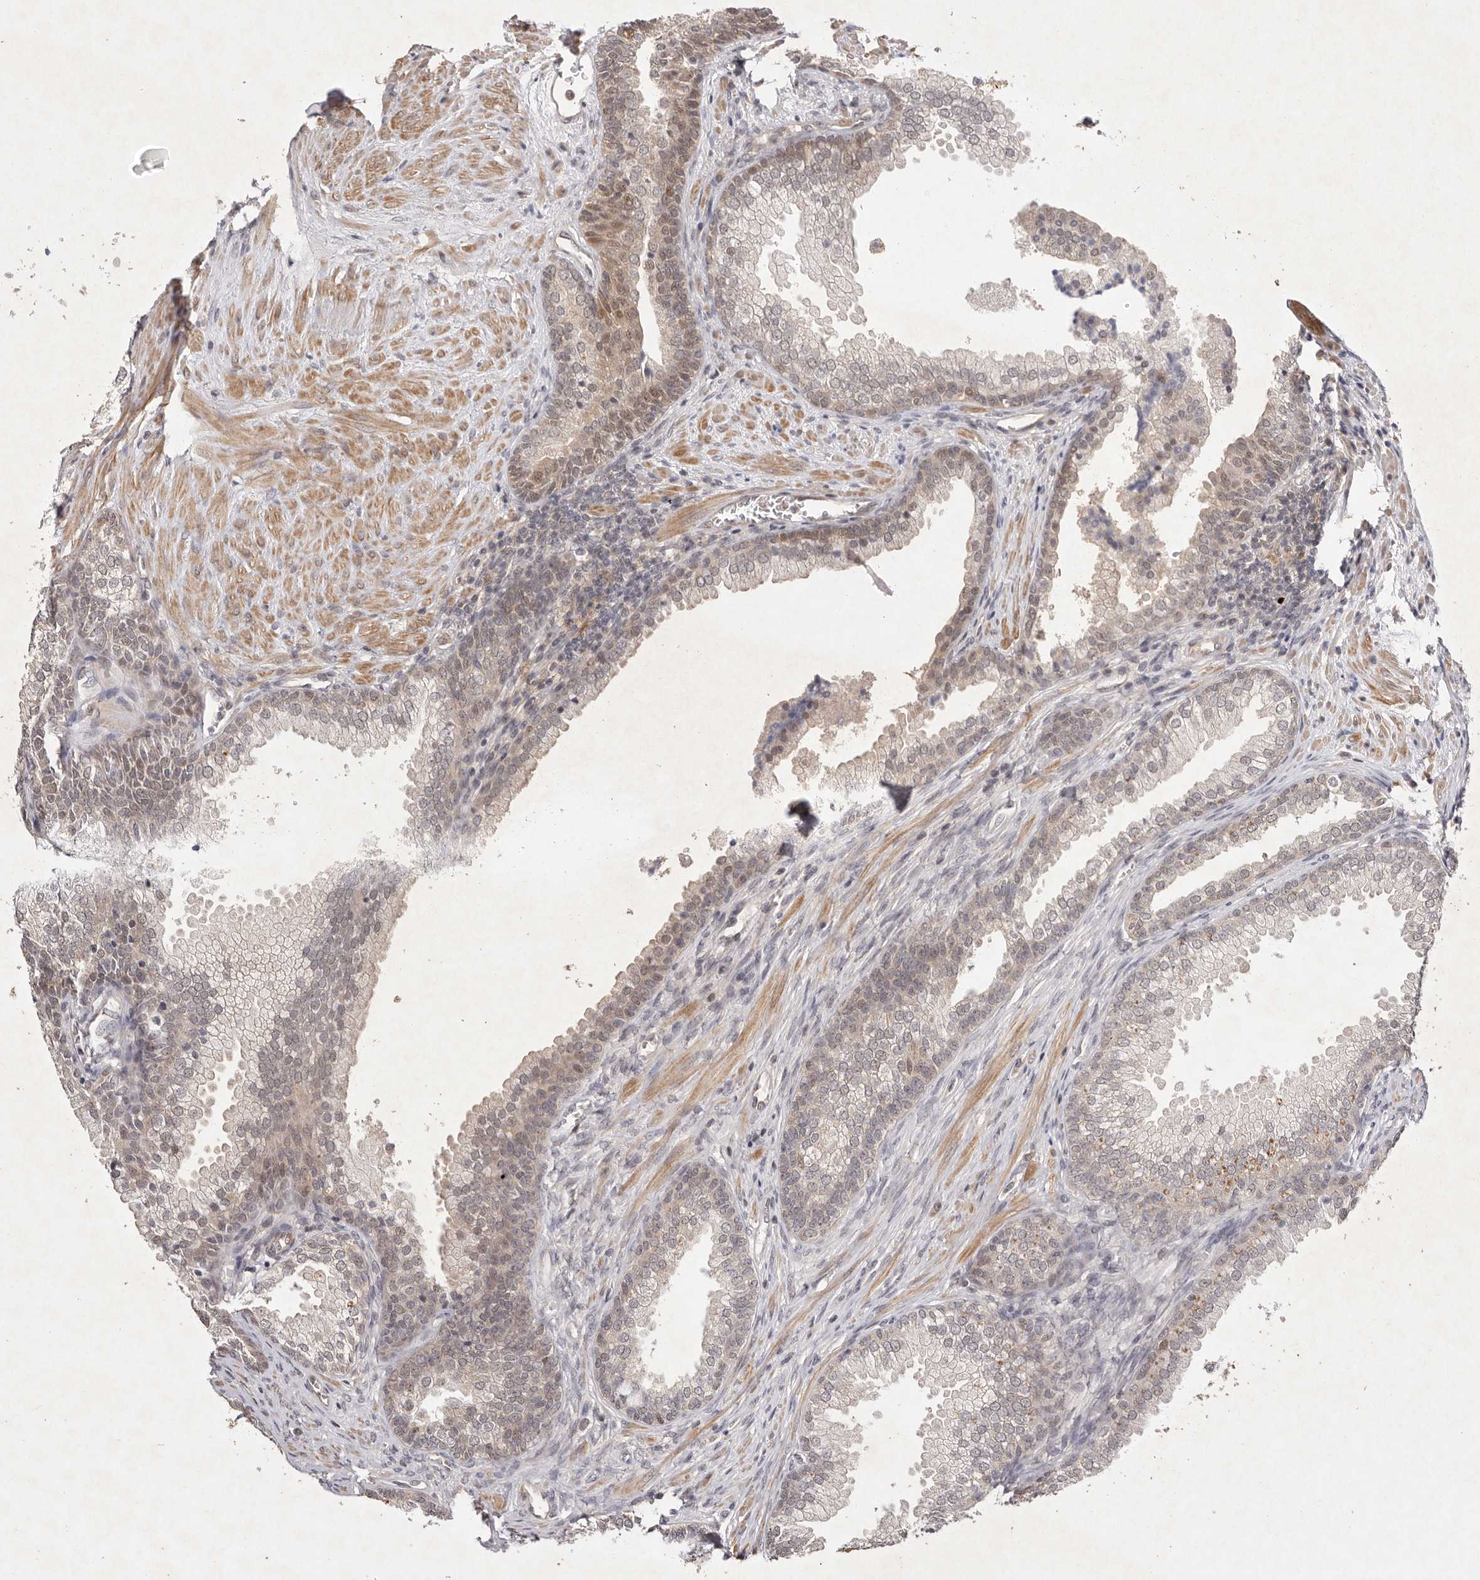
{"staining": {"intensity": "weak", "quantity": "25%-75%", "location": "cytoplasmic/membranous,nuclear"}, "tissue": "prostate", "cell_type": "Glandular cells", "image_type": "normal", "snomed": [{"axis": "morphology", "description": "Normal tissue, NOS"}, {"axis": "topography", "description": "Prostate"}], "caption": "DAB (3,3'-diaminobenzidine) immunohistochemical staining of normal prostate exhibits weak cytoplasmic/membranous,nuclear protein expression in approximately 25%-75% of glandular cells. The protein of interest is stained brown, and the nuclei are stained in blue (DAB IHC with brightfield microscopy, high magnification).", "gene": "BUD31", "patient": {"sex": "male", "age": 76}}